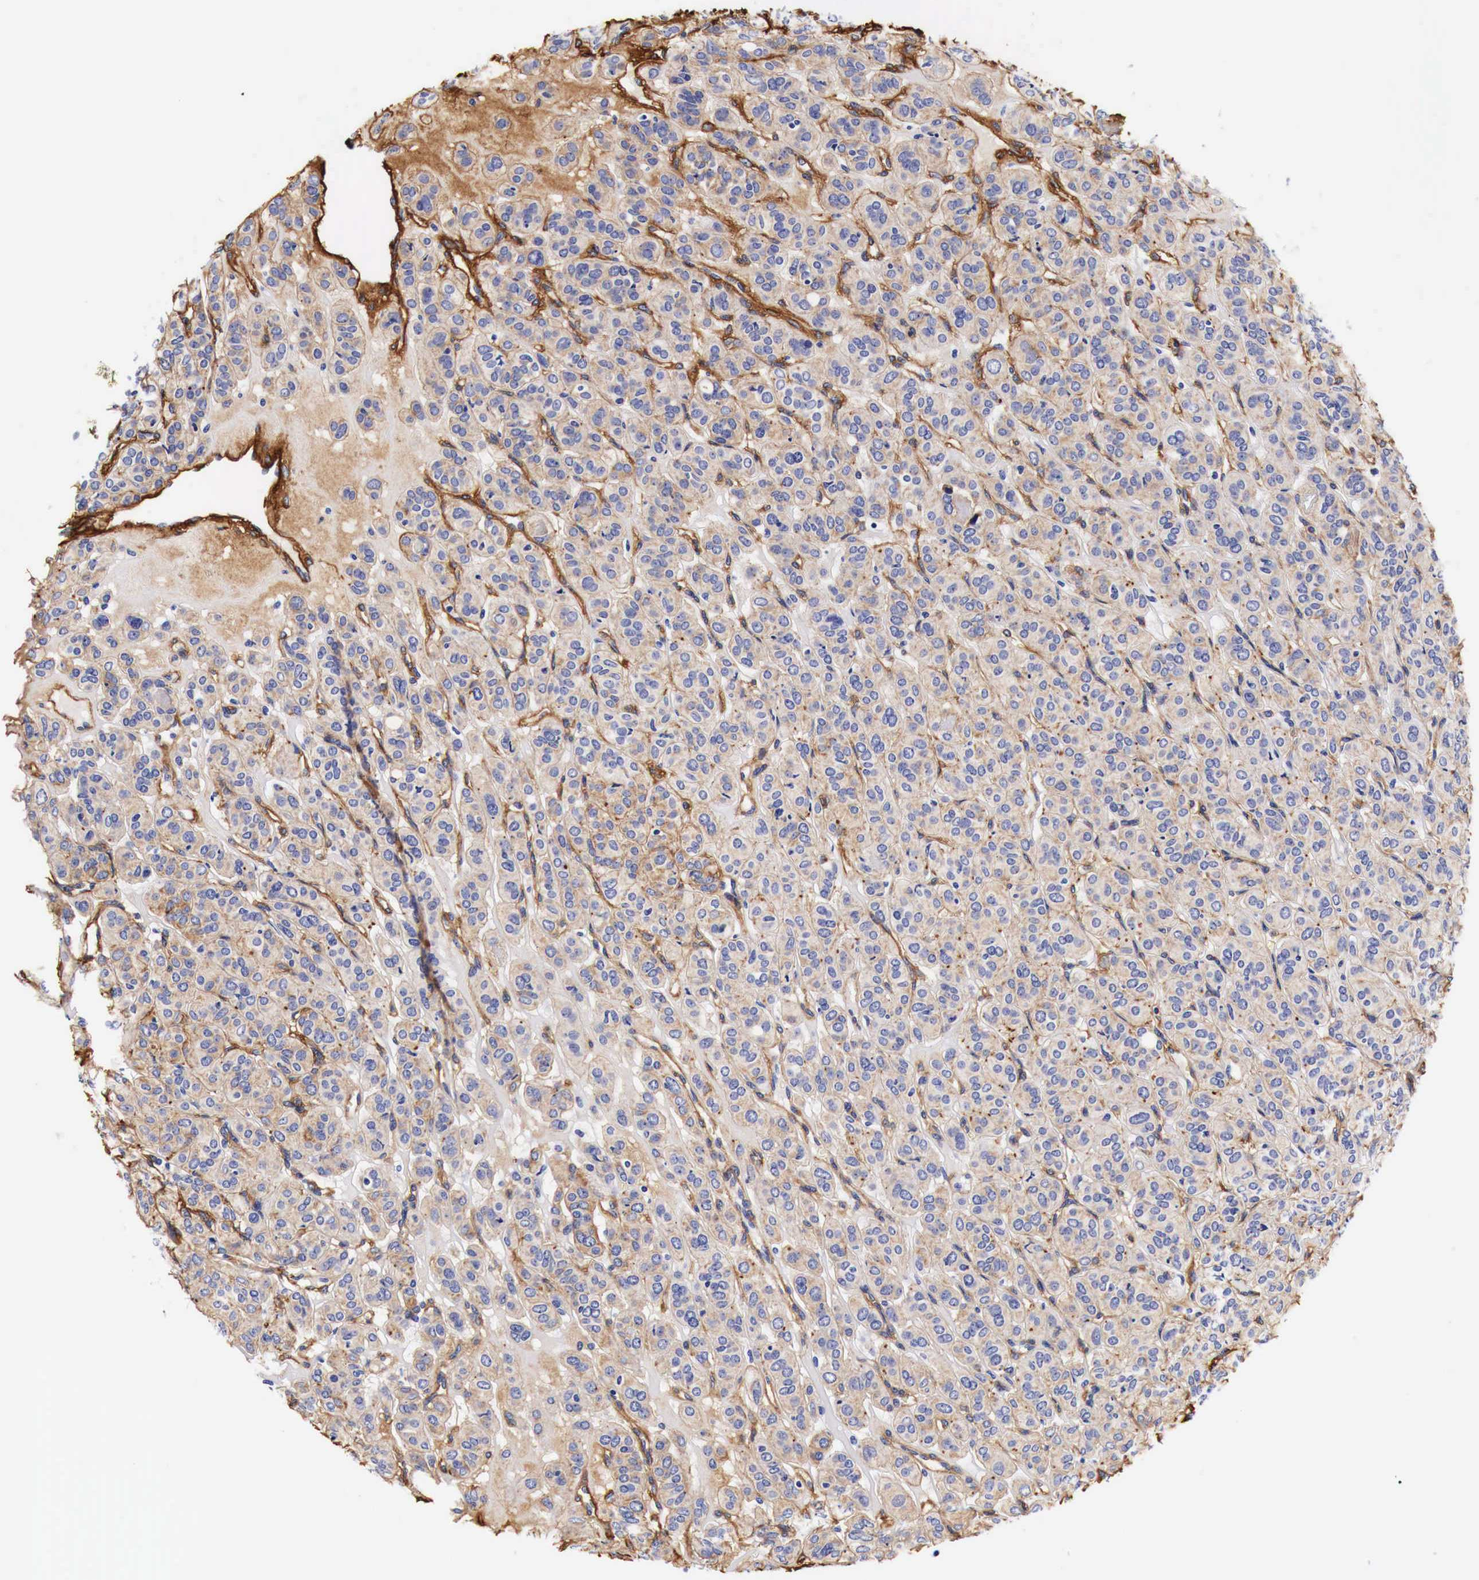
{"staining": {"intensity": "weak", "quantity": "<25%", "location": "cytoplasmic/membranous"}, "tissue": "thyroid cancer", "cell_type": "Tumor cells", "image_type": "cancer", "snomed": [{"axis": "morphology", "description": "Follicular adenoma carcinoma, NOS"}, {"axis": "topography", "description": "Thyroid gland"}], "caption": "Human thyroid cancer (follicular adenoma carcinoma) stained for a protein using immunohistochemistry exhibits no staining in tumor cells.", "gene": "LAMB2", "patient": {"sex": "female", "age": 71}}